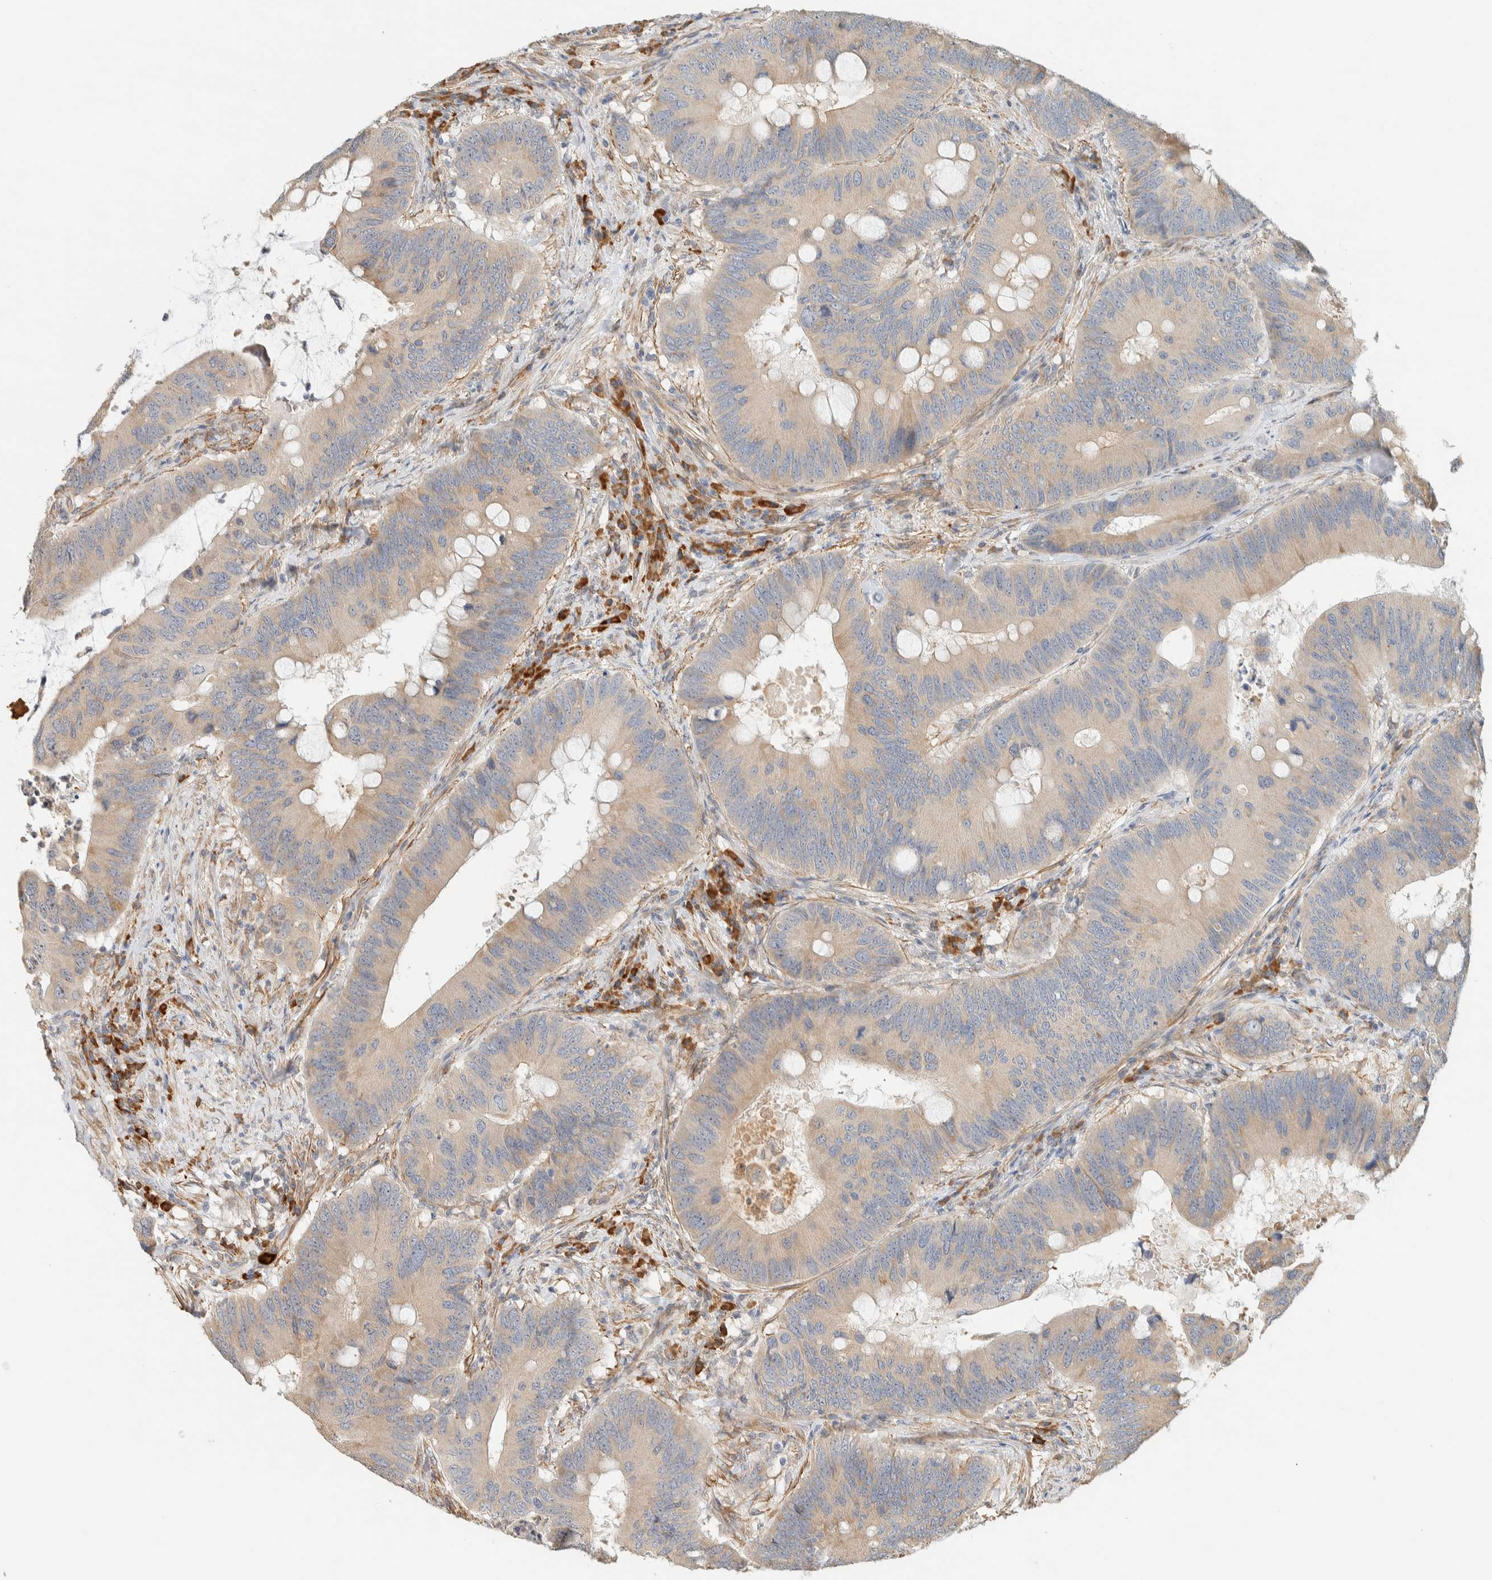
{"staining": {"intensity": "weak", "quantity": ">75%", "location": "cytoplasmic/membranous"}, "tissue": "colorectal cancer", "cell_type": "Tumor cells", "image_type": "cancer", "snomed": [{"axis": "morphology", "description": "Adenocarcinoma, NOS"}, {"axis": "topography", "description": "Colon"}], "caption": "Protein analysis of colorectal cancer tissue demonstrates weak cytoplasmic/membranous expression in approximately >75% of tumor cells.", "gene": "KLHL40", "patient": {"sex": "male", "age": 71}}